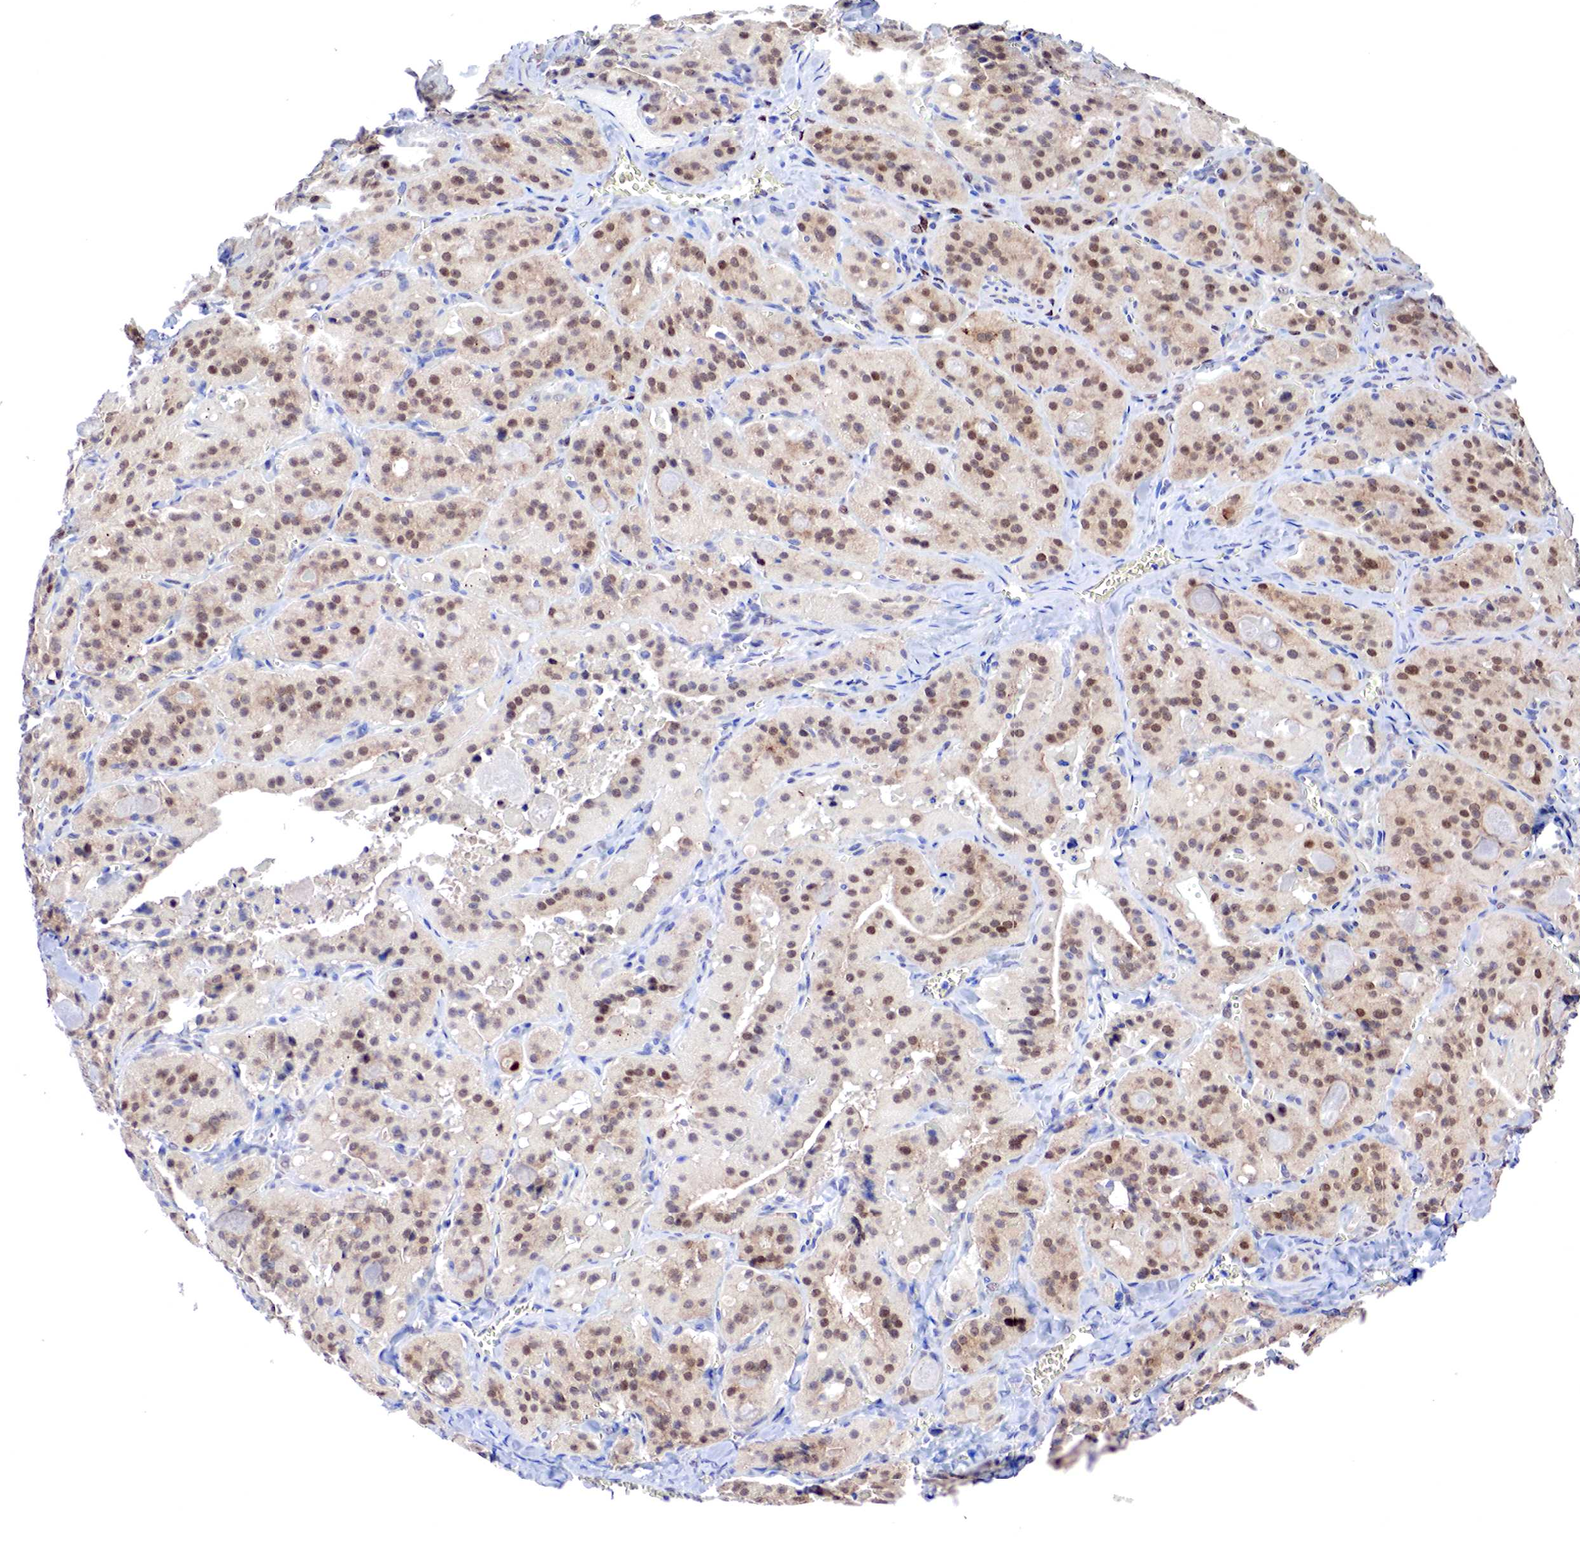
{"staining": {"intensity": "moderate", "quantity": ">75%", "location": "cytoplasmic/membranous,nuclear"}, "tissue": "thyroid cancer", "cell_type": "Tumor cells", "image_type": "cancer", "snomed": [{"axis": "morphology", "description": "Carcinoma, NOS"}, {"axis": "topography", "description": "Thyroid gland"}], "caption": "Immunohistochemical staining of human carcinoma (thyroid) reveals medium levels of moderate cytoplasmic/membranous and nuclear protein expression in about >75% of tumor cells.", "gene": "PABIR2", "patient": {"sex": "male", "age": 76}}